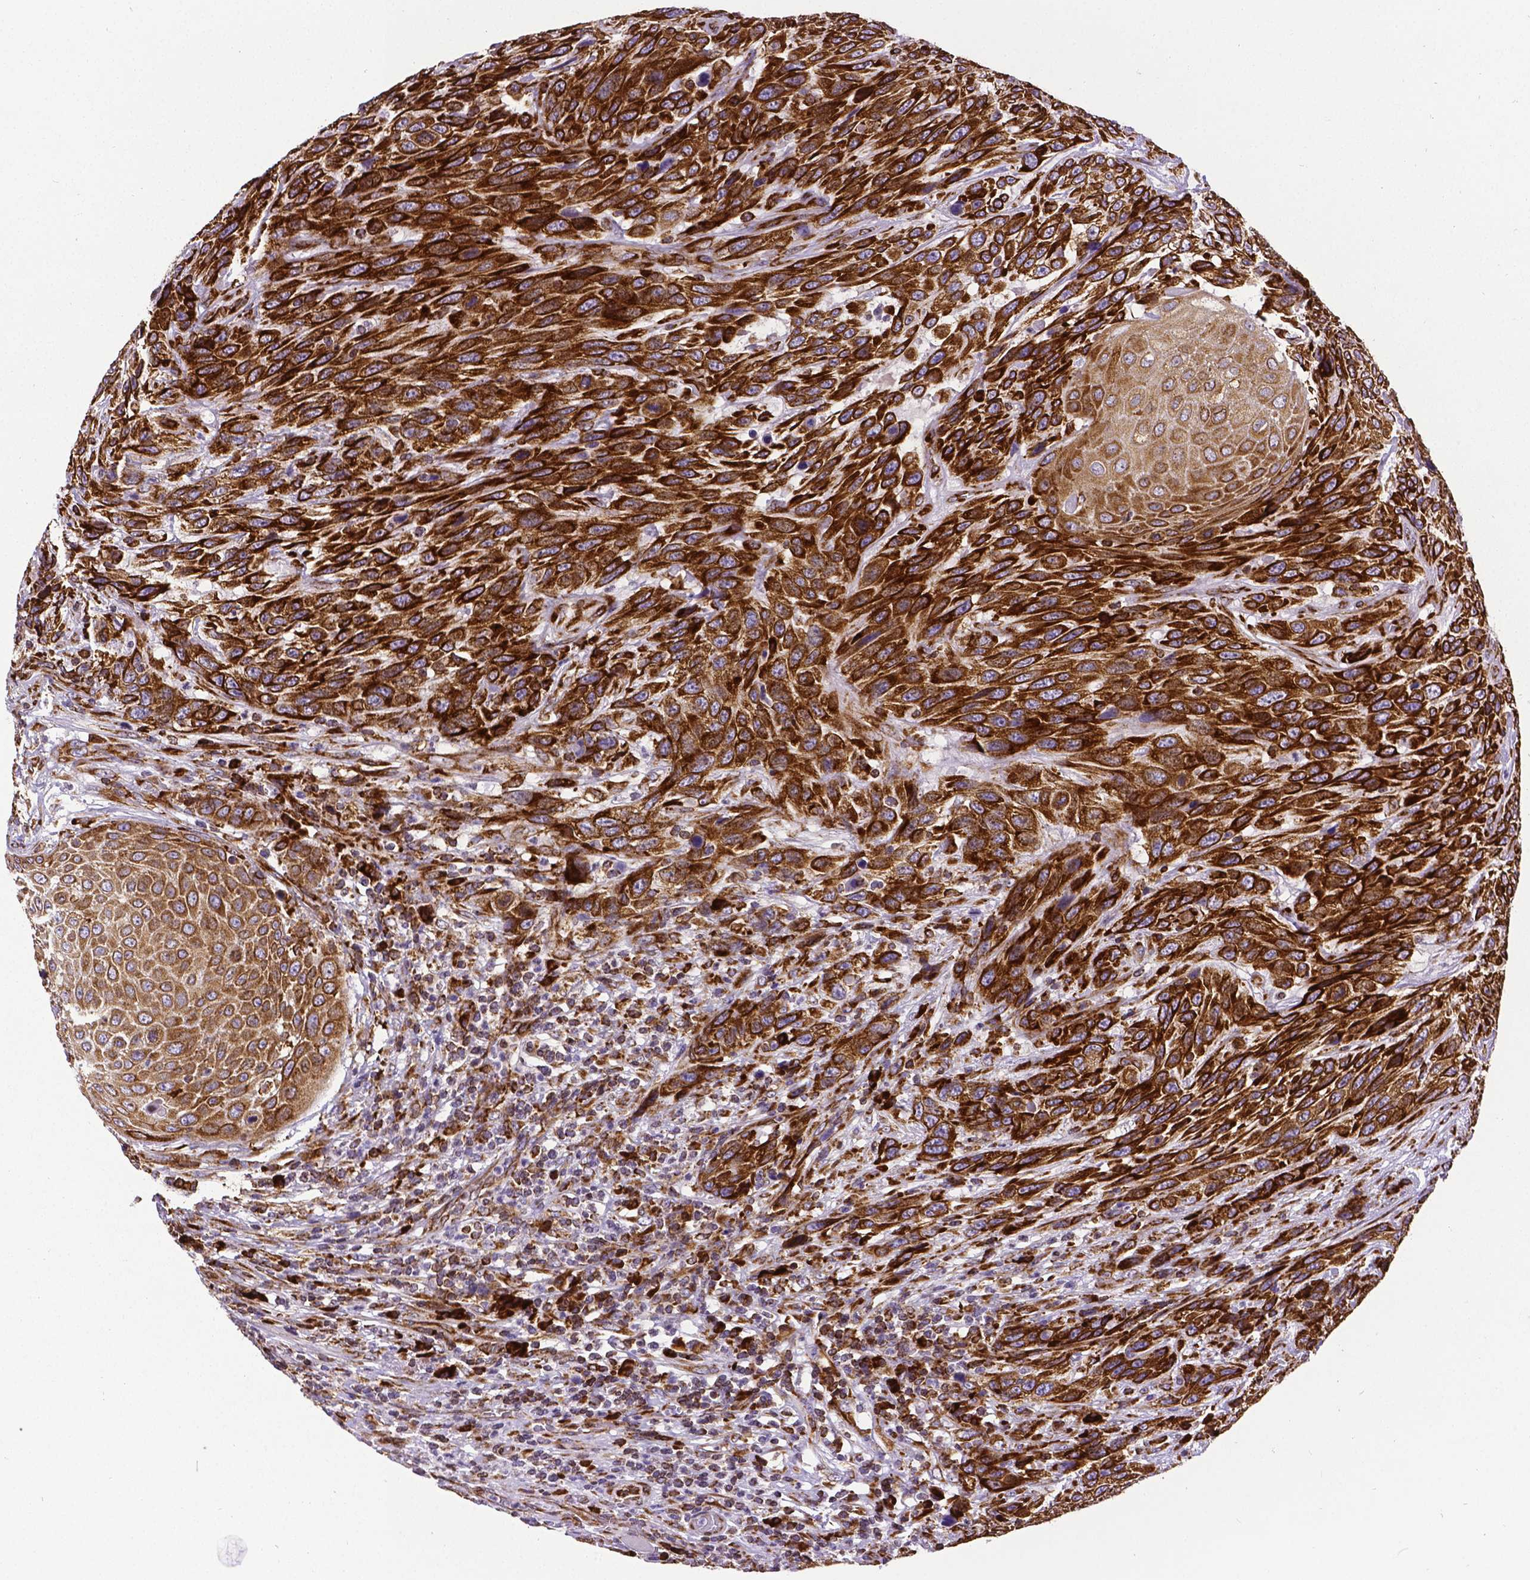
{"staining": {"intensity": "strong", "quantity": ">75%", "location": "cytoplasmic/membranous"}, "tissue": "urothelial cancer", "cell_type": "Tumor cells", "image_type": "cancer", "snomed": [{"axis": "morphology", "description": "Urothelial carcinoma, High grade"}, {"axis": "topography", "description": "Urinary bladder"}], "caption": "Immunohistochemistry (IHC) histopathology image of neoplastic tissue: urothelial cancer stained using immunohistochemistry (IHC) displays high levels of strong protein expression localized specifically in the cytoplasmic/membranous of tumor cells, appearing as a cytoplasmic/membranous brown color.", "gene": "MTDH", "patient": {"sex": "female", "age": 70}}